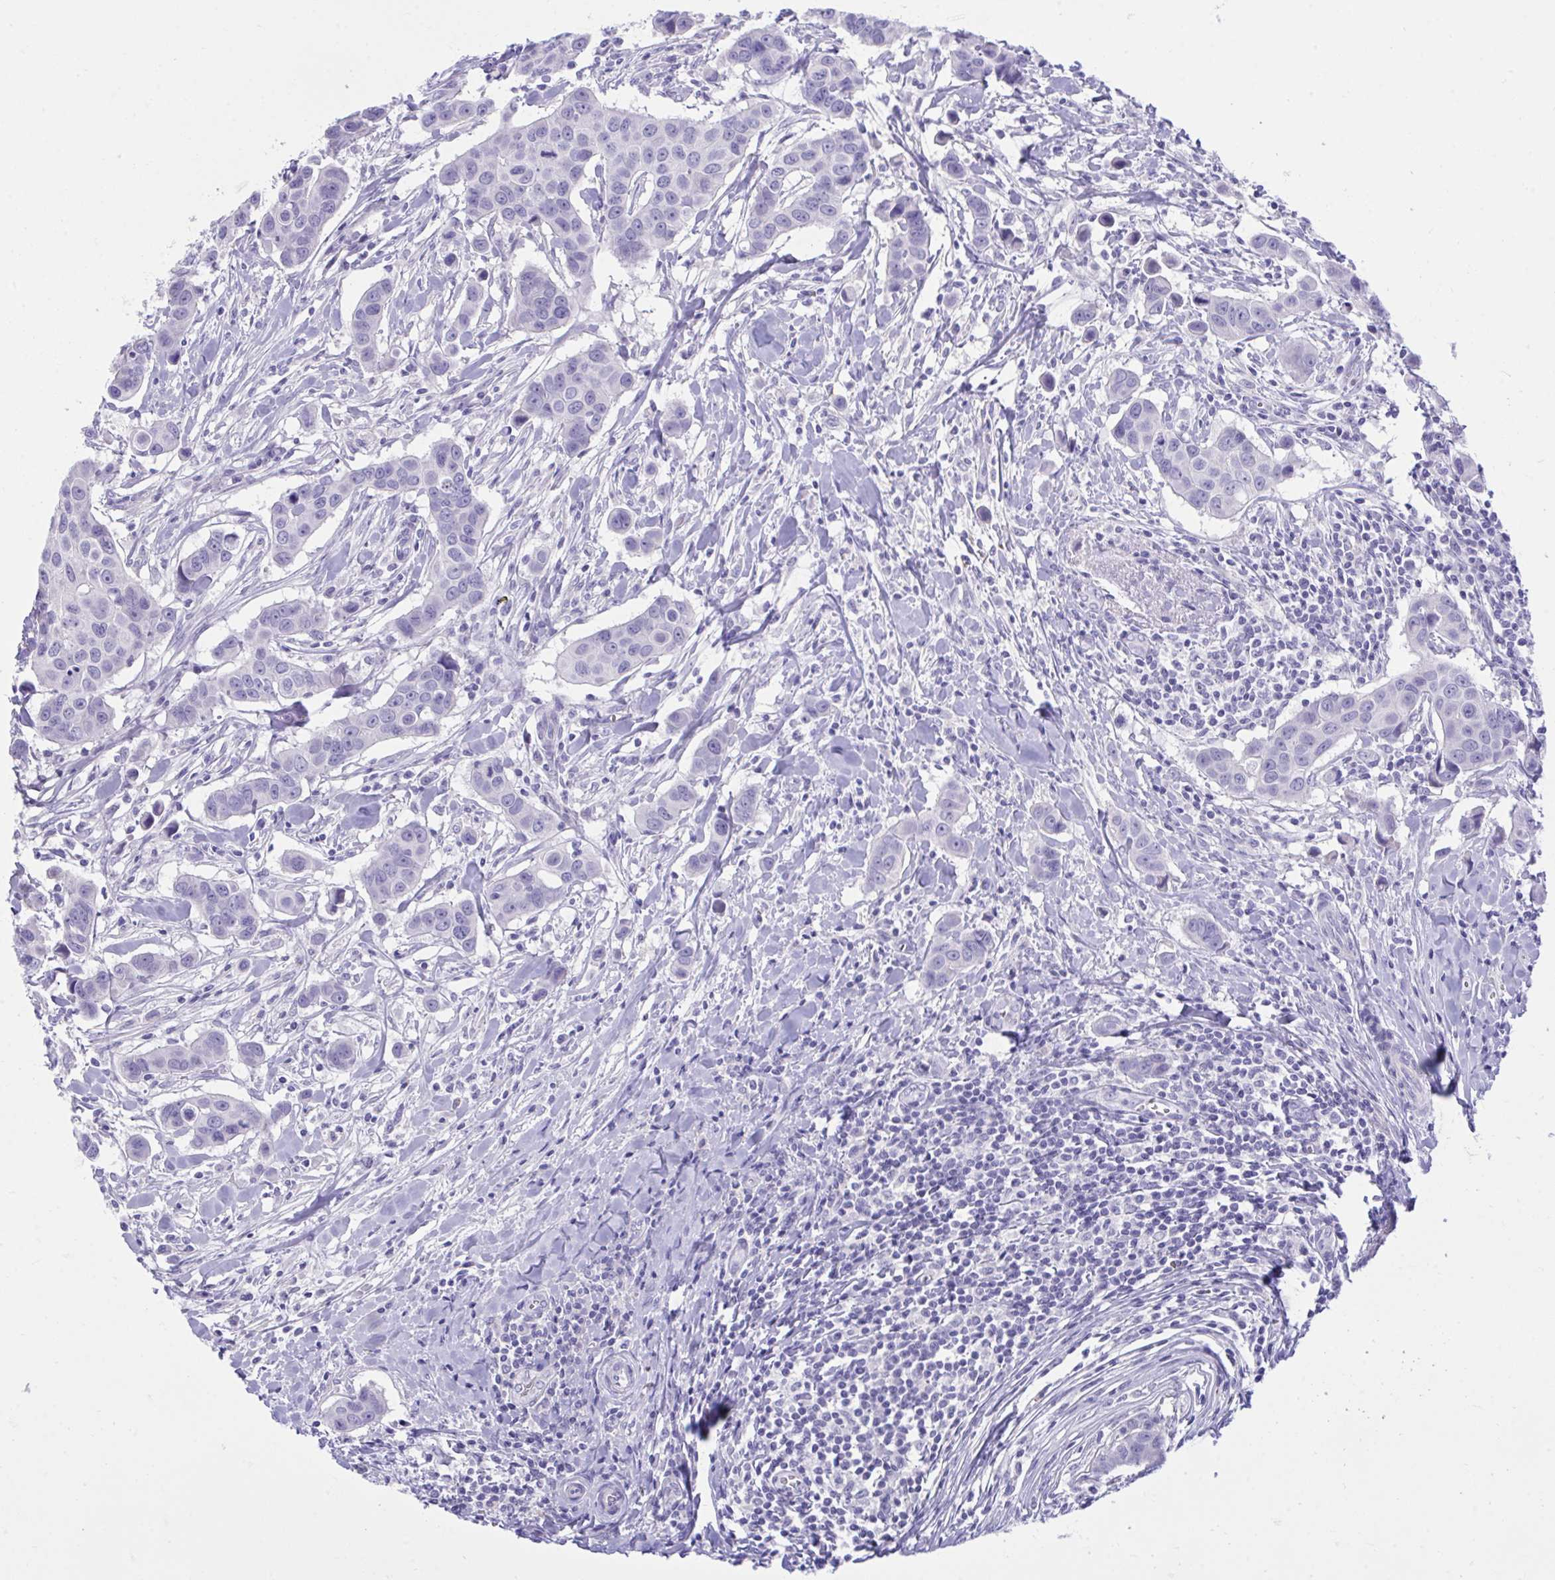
{"staining": {"intensity": "negative", "quantity": "none", "location": "none"}, "tissue": "breast cancer", "cell_type": "Tumor cells", "image_type": "cancer", "snomed": [{"axis": "morphology", "description": "Duct carcinoma"}, {"axis": "topography", "description": "Breast"}], "caption": "Tumor cells are negative for brown protein staining in breast infiltrating ductal carcinoma.", "gene": "PLEKHH1", "patient": {"sex": "female", "age": 24}}